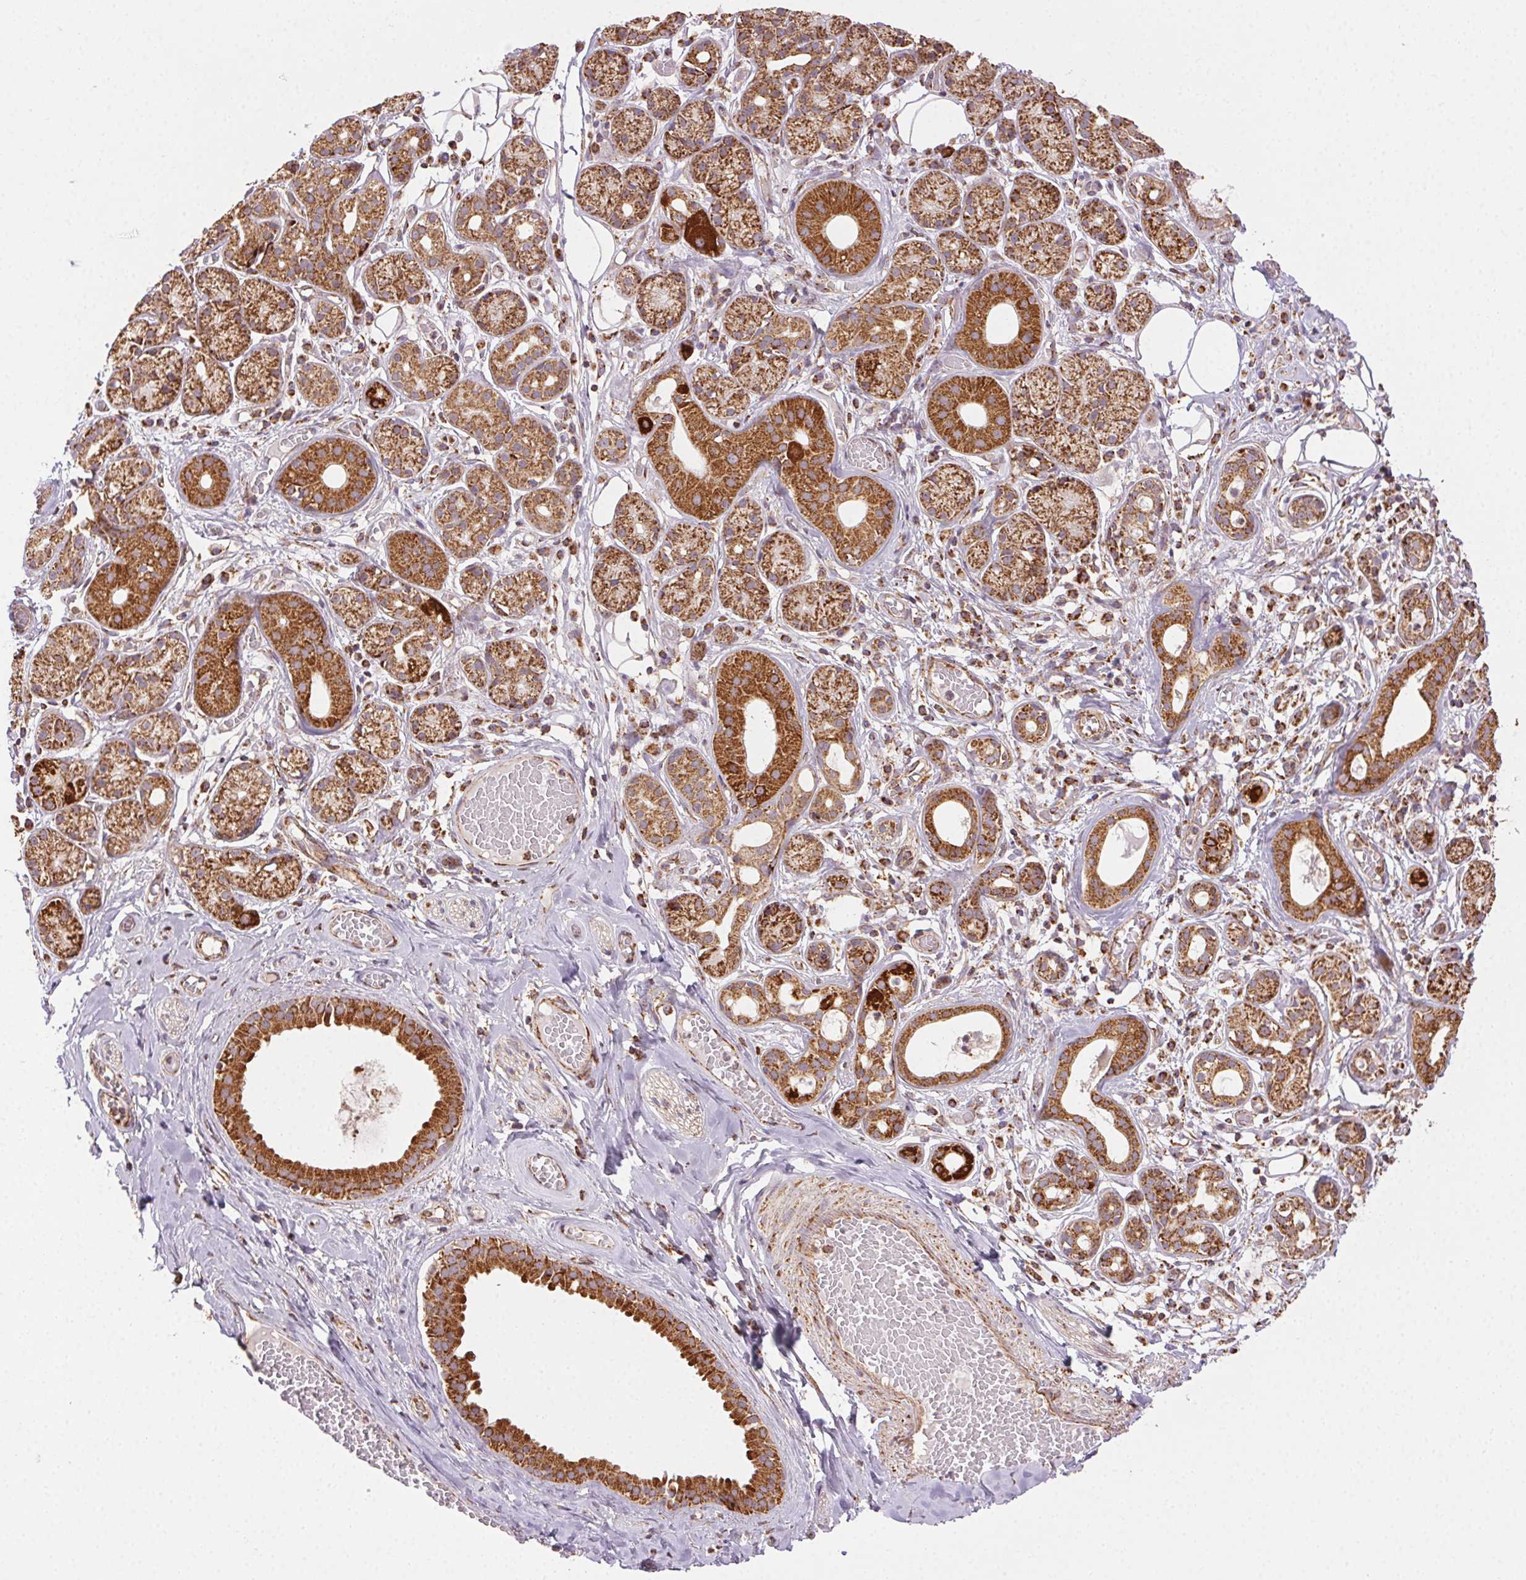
{"staining": {"intensity": "strong", "quantity": ">75%", "location": "cytoplasmic/membranous"}, "tissue": "salivary gland", "cell_type": "Glandular cells", "image_type": "normal", "snomed": [{"axis": "morphology", "description": "Normal tissue, NOS"}, {"axis": "topography", "description": "Salivary gland"}, {"axis": "topography", "description": "Peripheral nerve tissue"}], "caption": "Brown immunohistochemical staining in unremarkable human salivary gland shows strong cytoplasmic/membranous positivity in approximately >75% of glandular cells.", "gene": "CLPB", "patient": {"sex": "male", "age": 71}}